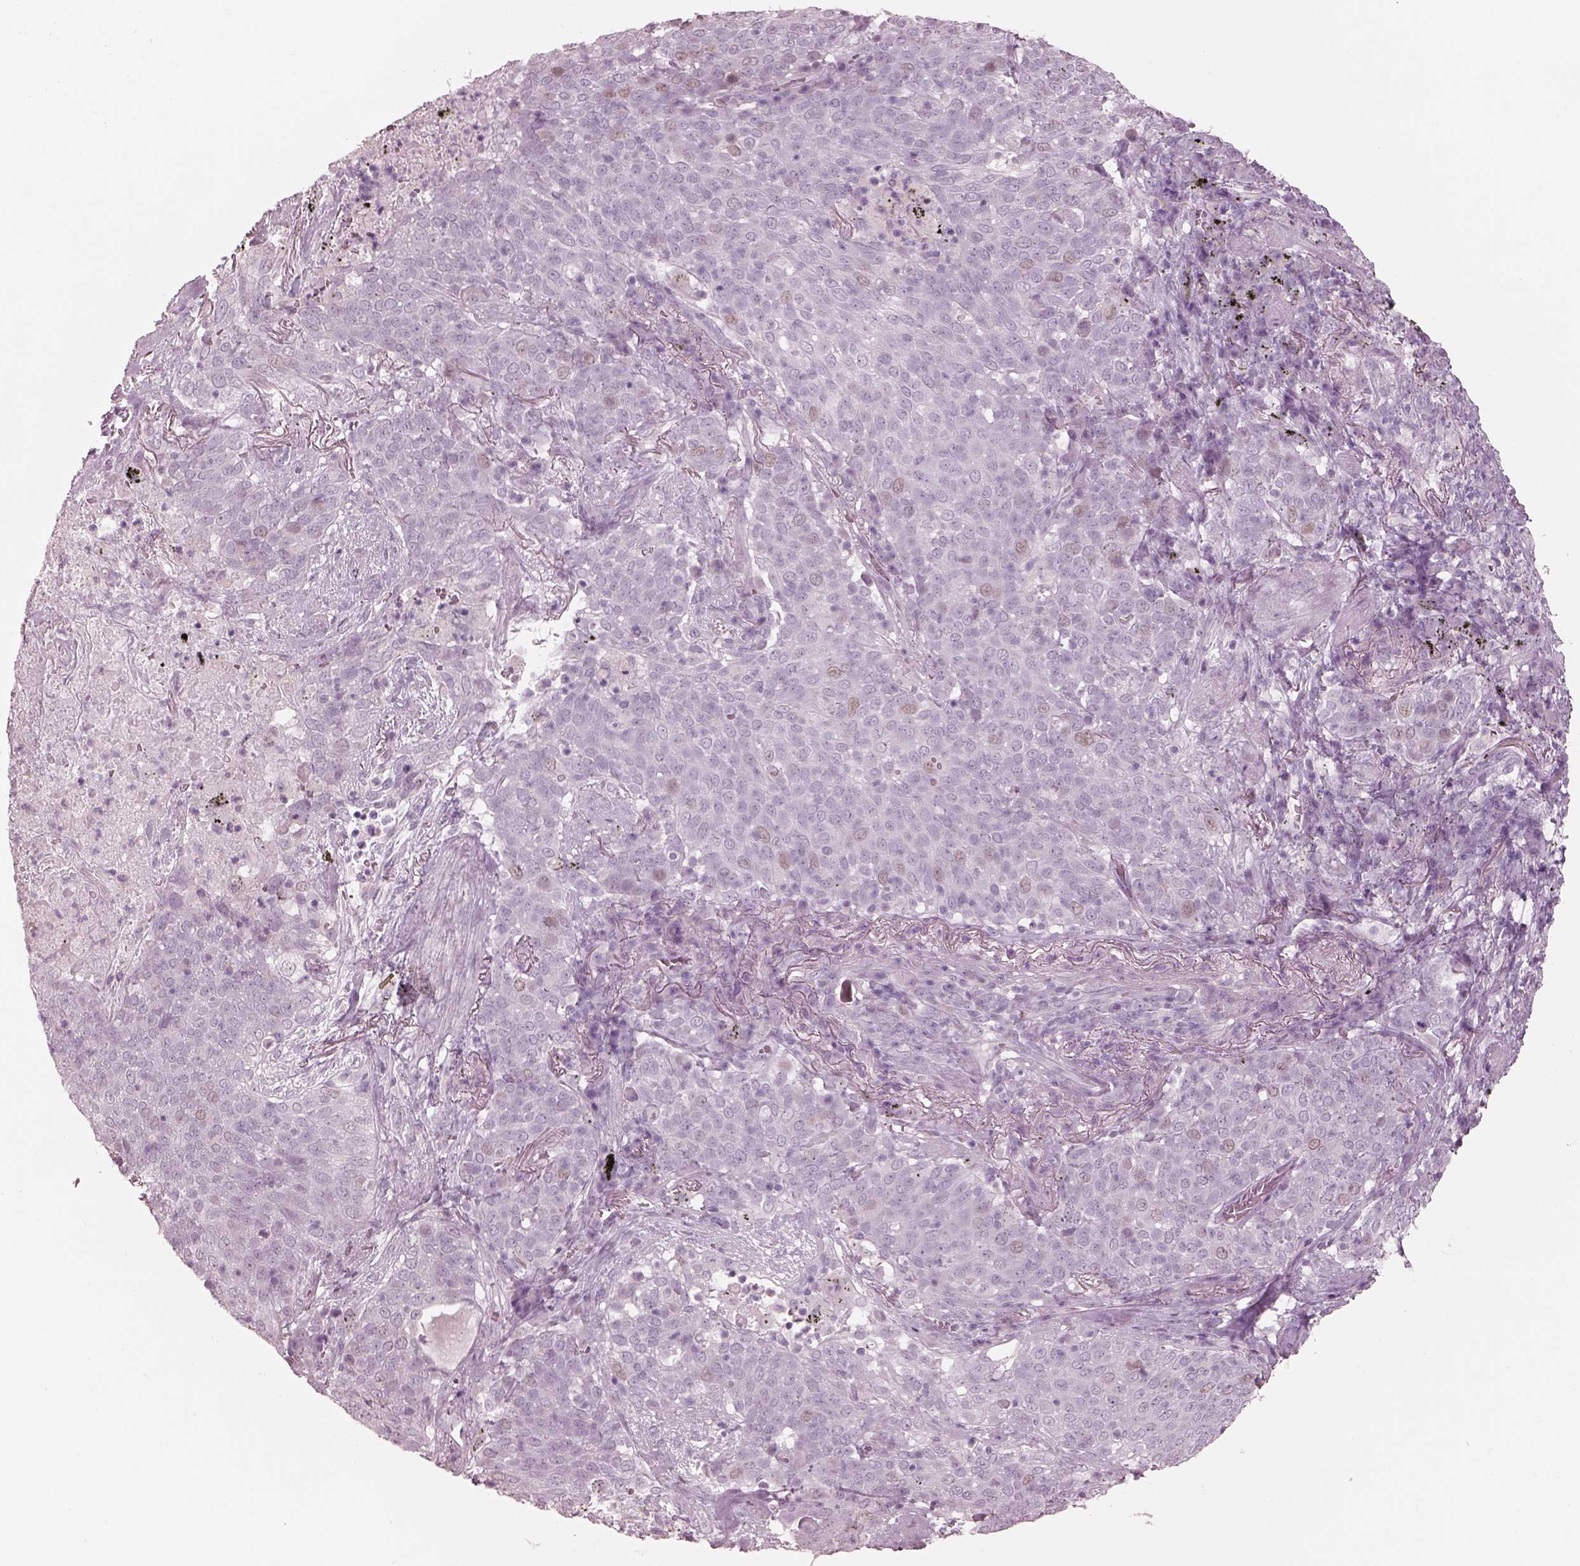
{"staining": {"intensity": "negative", "quantity": "none", "location": "none"}, "tissue": "lung cancer", "cell_type": "Tumor cells", "image_type": "cancer", "snomed": [{"axis": "morphology", "description": "Squamous cell carcinoma, NOS"}, {"axis": "topography", "description": "Lung"}], "caption": "DAB (3,3'-diaminobenzidine) immunohistochemical staining of lung cancer shows no significant expression in tumor cells.", "gene": "KRTAP24-1", "patient": {"sex": "male", "age": 82}}